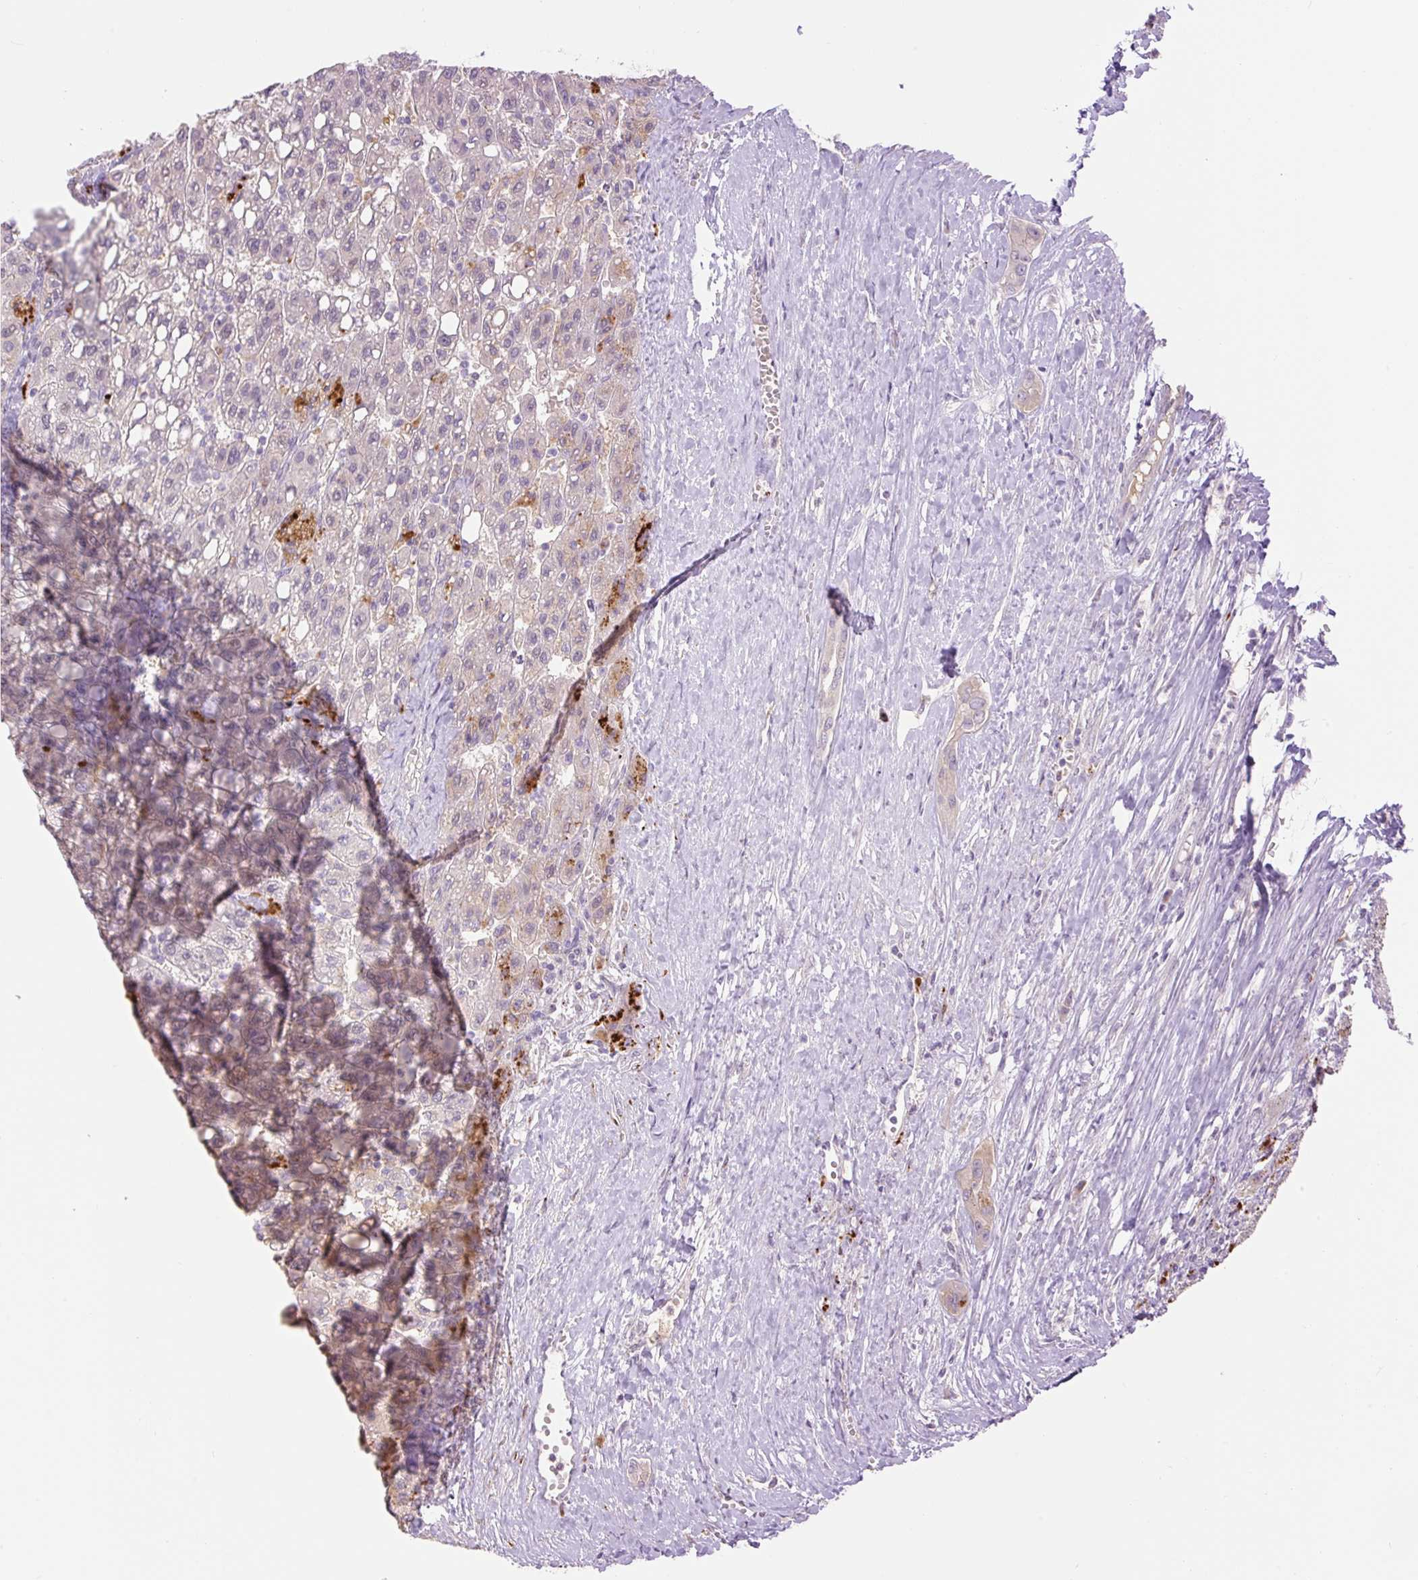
{"staining": {"intensity": "negative", "quantity": "none", "location": "none"}, "tissue": "liver cancer", "cell_type": "Tumor cells", "image_type": "cancer", "snomed": [{"axis": "morphology", "description": "Carcinoma, Hepatocellular, NOS"}, {"axis": "topography", "description": "Liver"}], "caption": "Tumor cells show no significant protein positivity in liver cancer.", "gene": "HABP4", "patient": {"sex": "female", "age": 82}}